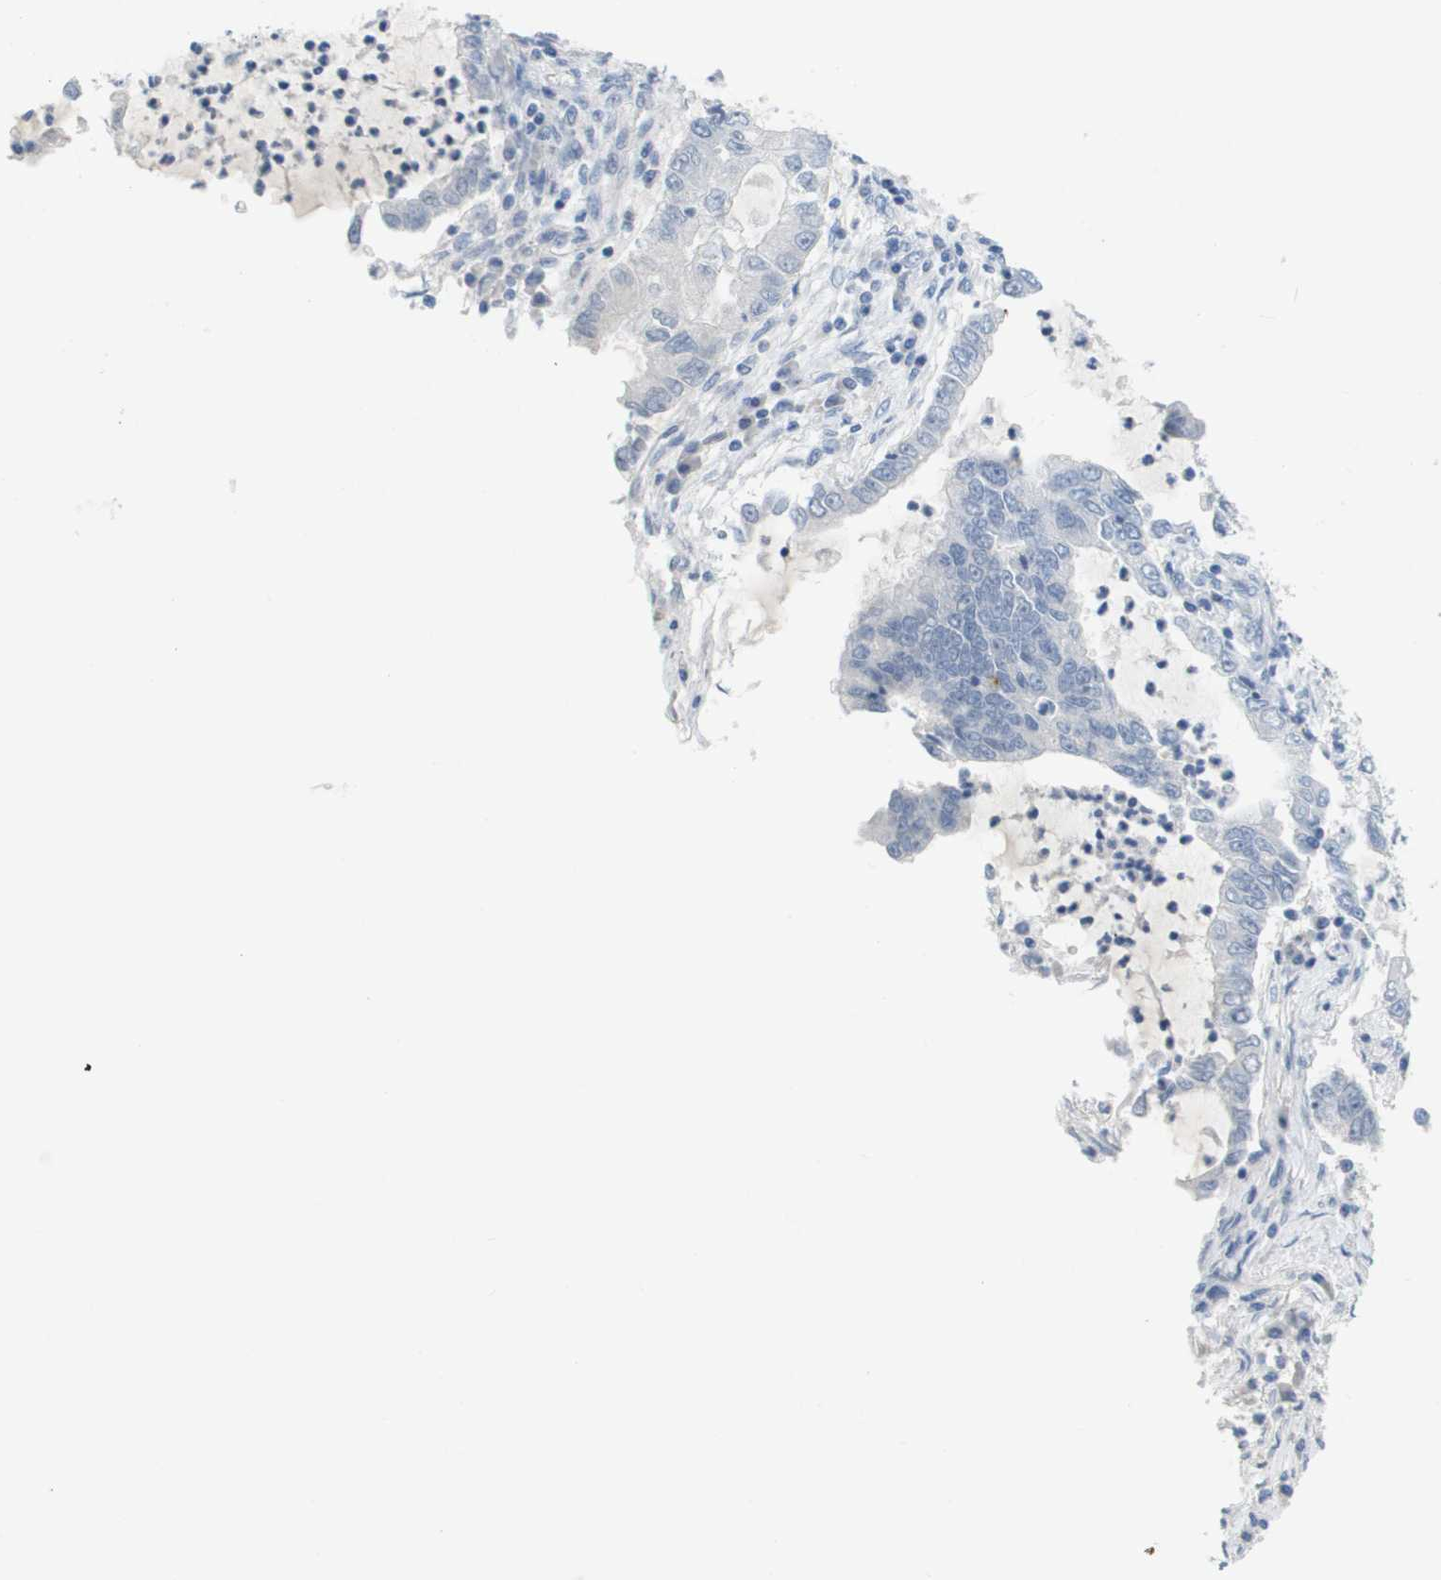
{"staining": {"intensity": "negative", "quantity": "none", "location": "none"}, "tissue": "lung cancer", "cell_type": "Tumor cells", "image_type": "cancer", "snomed": [{"axis": "morphology", "description": "Adenocarcinoma, NOS"}, {"axis": "topography", "description": "Lung"}], "caption": "This is an immunohistochemistry micrograph of lung cancer (adenocarcinoma). There is no positivity in tumor cells.", "gene": "PDE4A", "patient": {"sex": "female", "age": 51}}